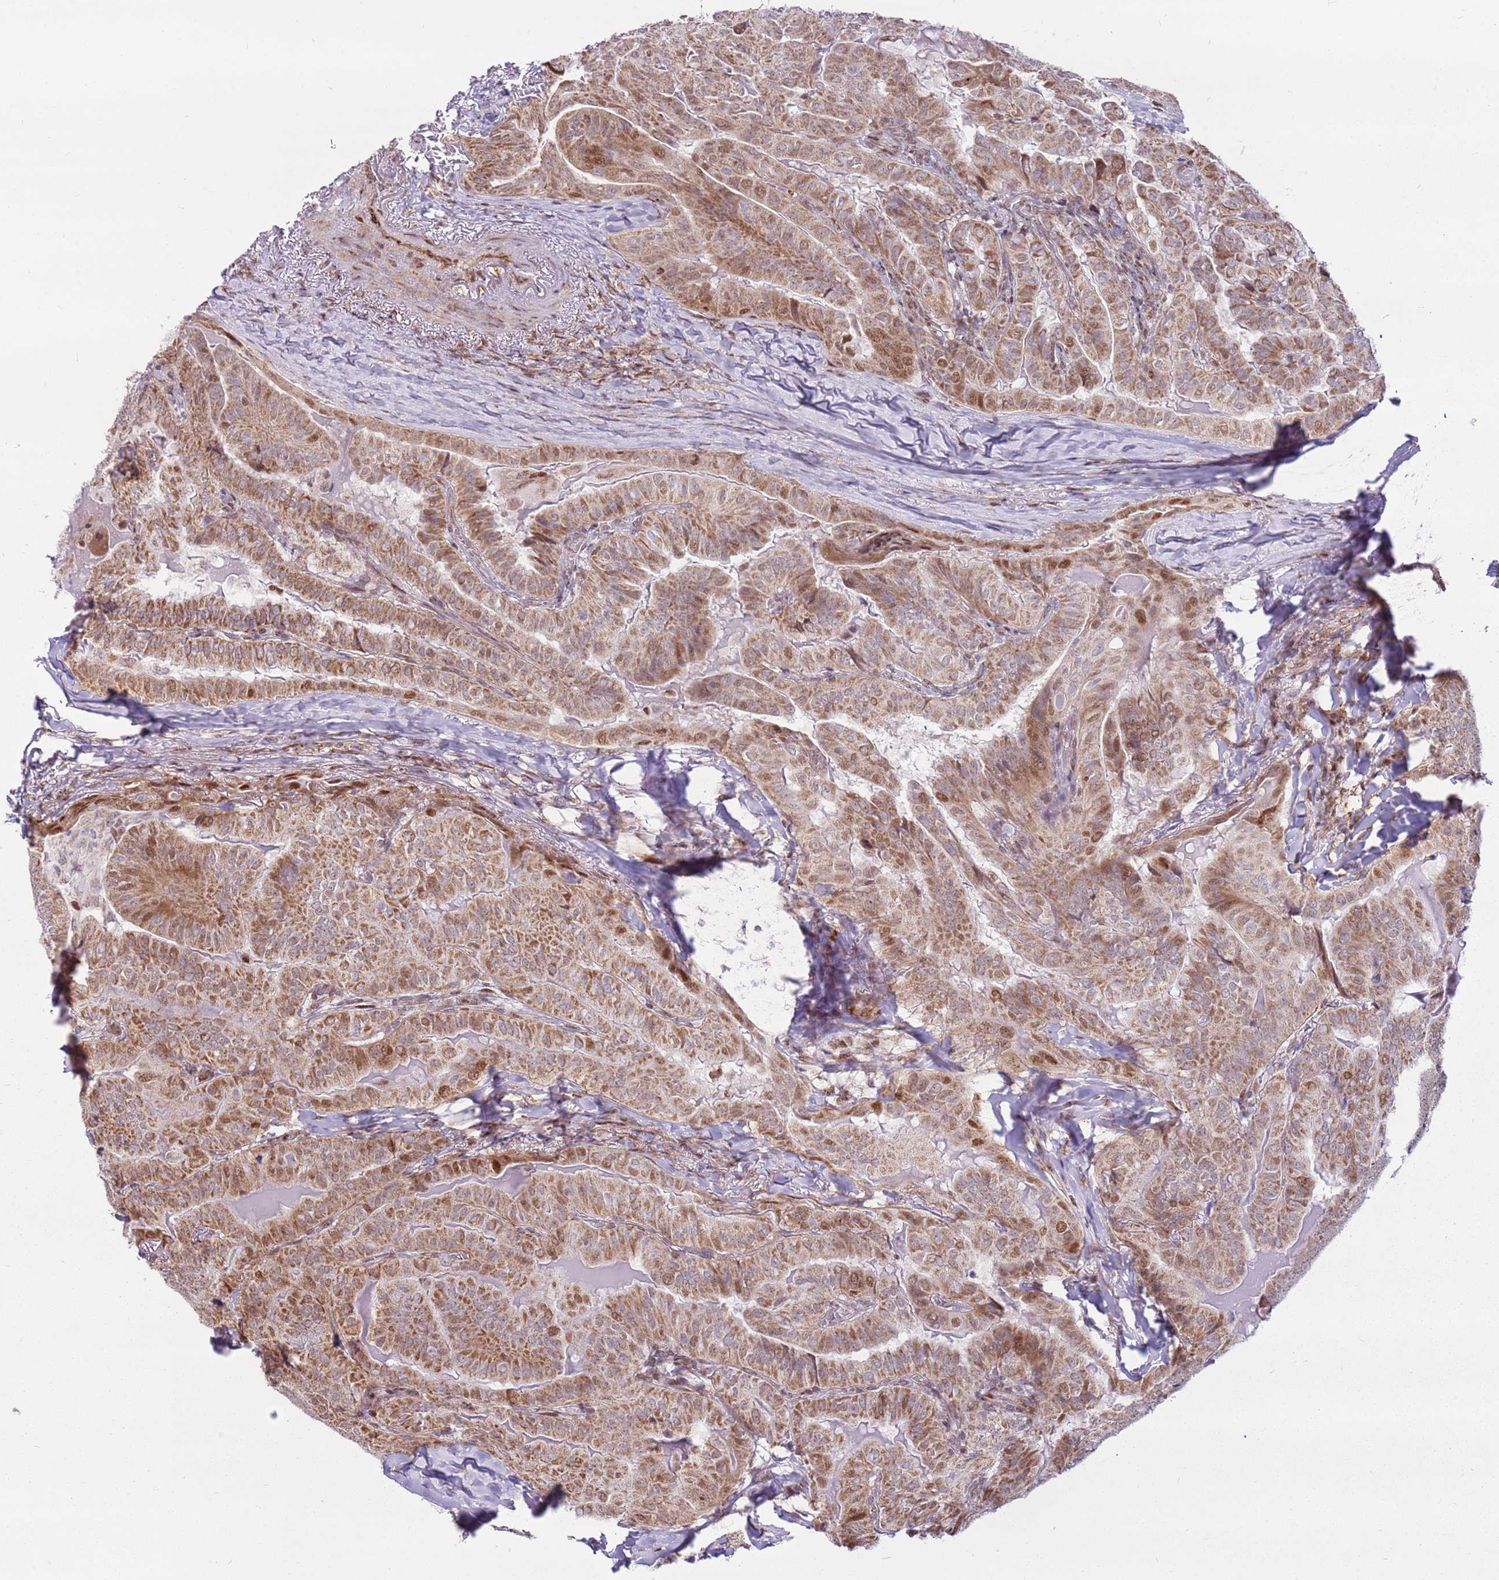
{"staining": {"intensity": "moderate", "quantity": ">75%", "location": "cytoplasmic/membranous,nuclear"}, "tissue": "thyroid cancer", "cell_type": "Tumor cells", "image_type": "cancer", "snomed": [{"axis": "morphology", "description": "Papillary adenocarcinoma, NOS"}, {"axis": "topography", "description": "Thyroid gland"}], "caption": "IHC image of human papillary adenocarcinoma (thyroid) stained for a protein (brown), which shows medium levels of moderate cytoplasmic/membranous and nuclear positivity in approximately >75% of tumor cells.", "gene": "PCTP", "patient": {"sex": "female", "age": 68}}